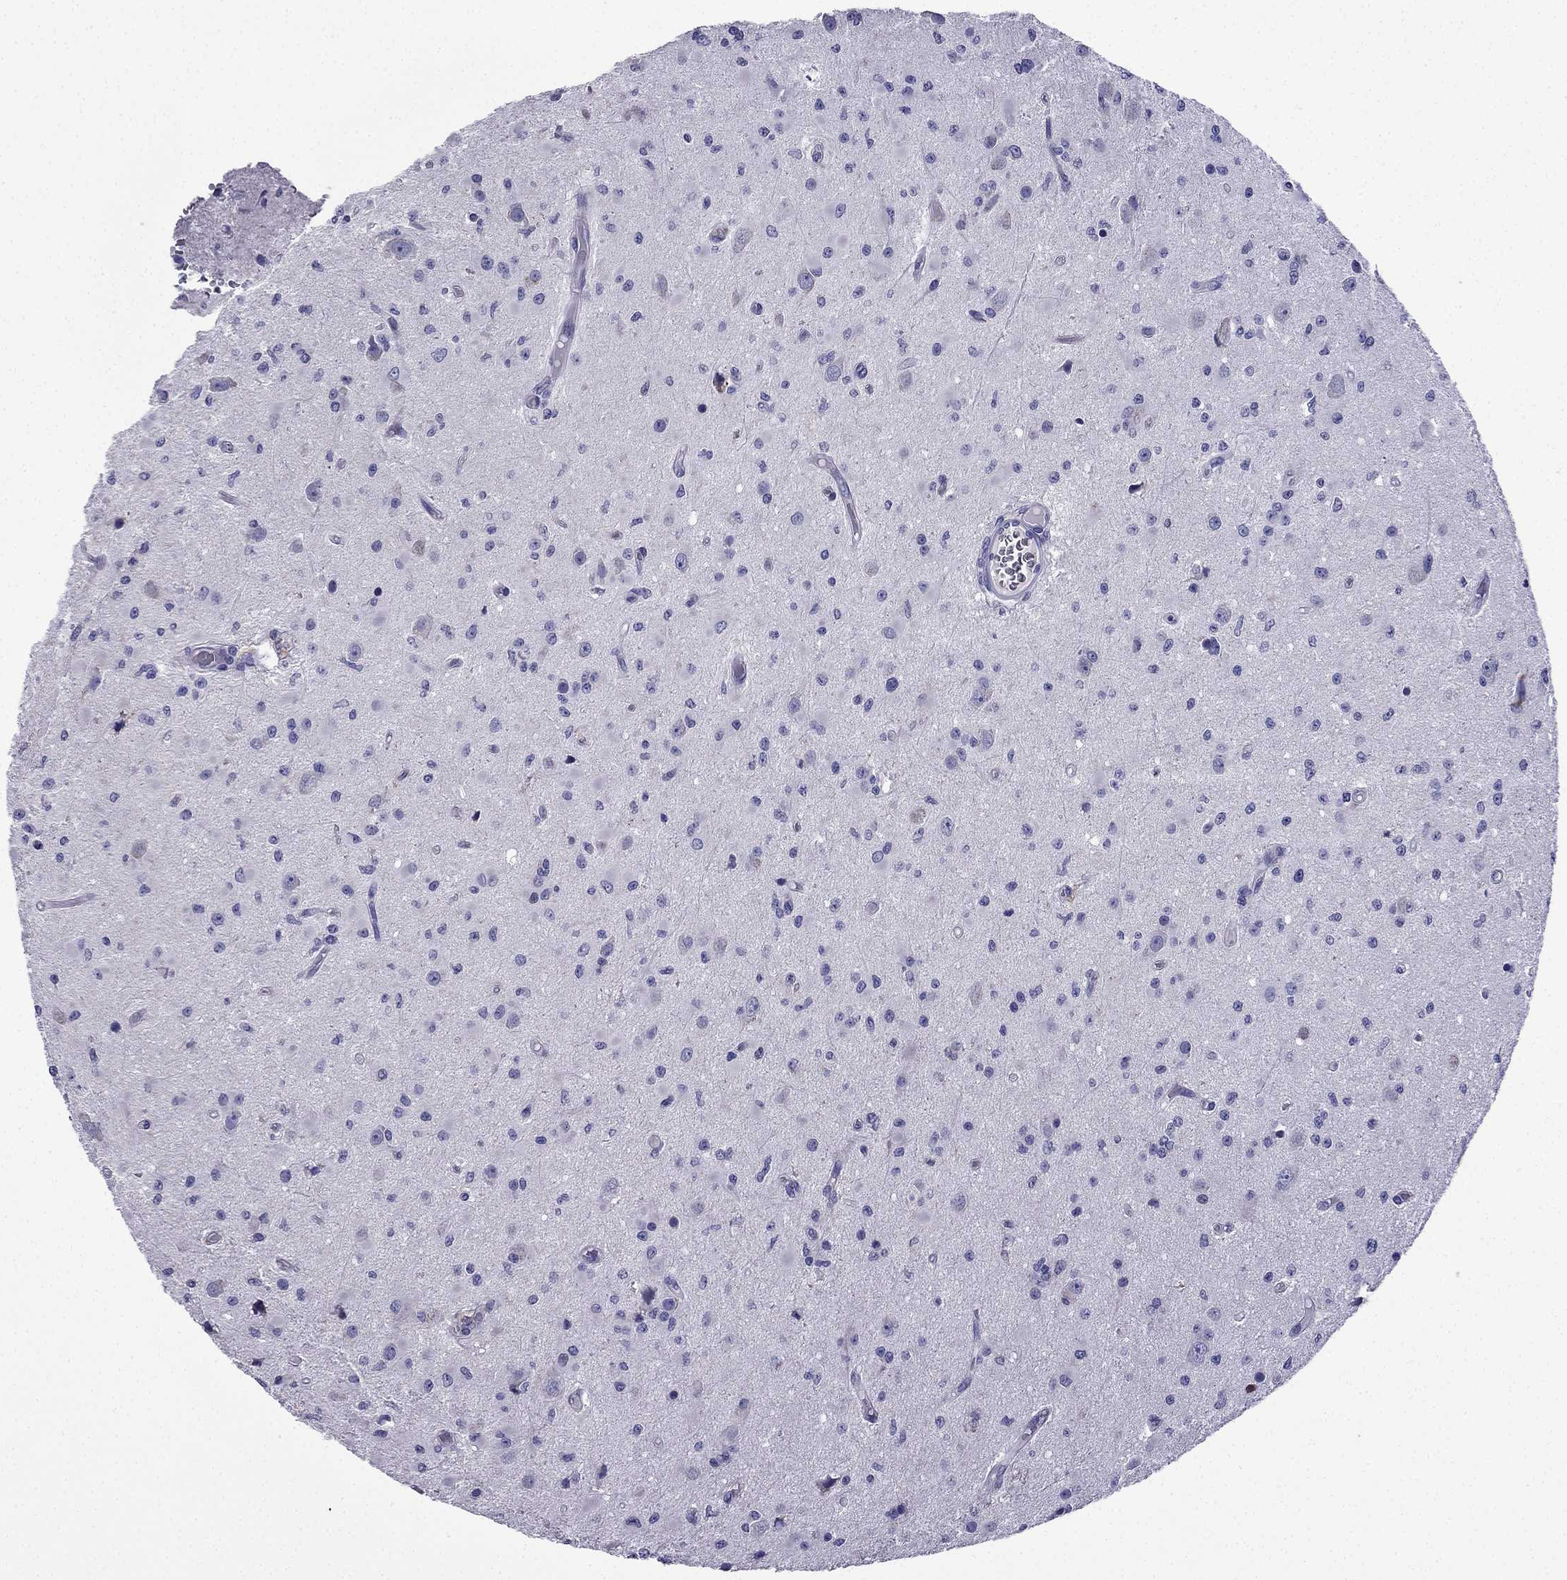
{"staining": {"intensity": "negative", "quantity": "none", "location": "none"}, "tissue": "glioma", "cell_type": "Tumor cells", "image_type": "cancer", "snomed": [{"axis": "morphology", "description": "Glioma, malignant, Low grade"}, {"axis": "topography", "description": "Brain"}], "caption": "Immunohistochemistry (IHC) of human glioma displays no staining in tumor cells. Nuclei are stained in blue.", "gene": "TSSK4", "patient": {"sex": "female", "age": 45}}